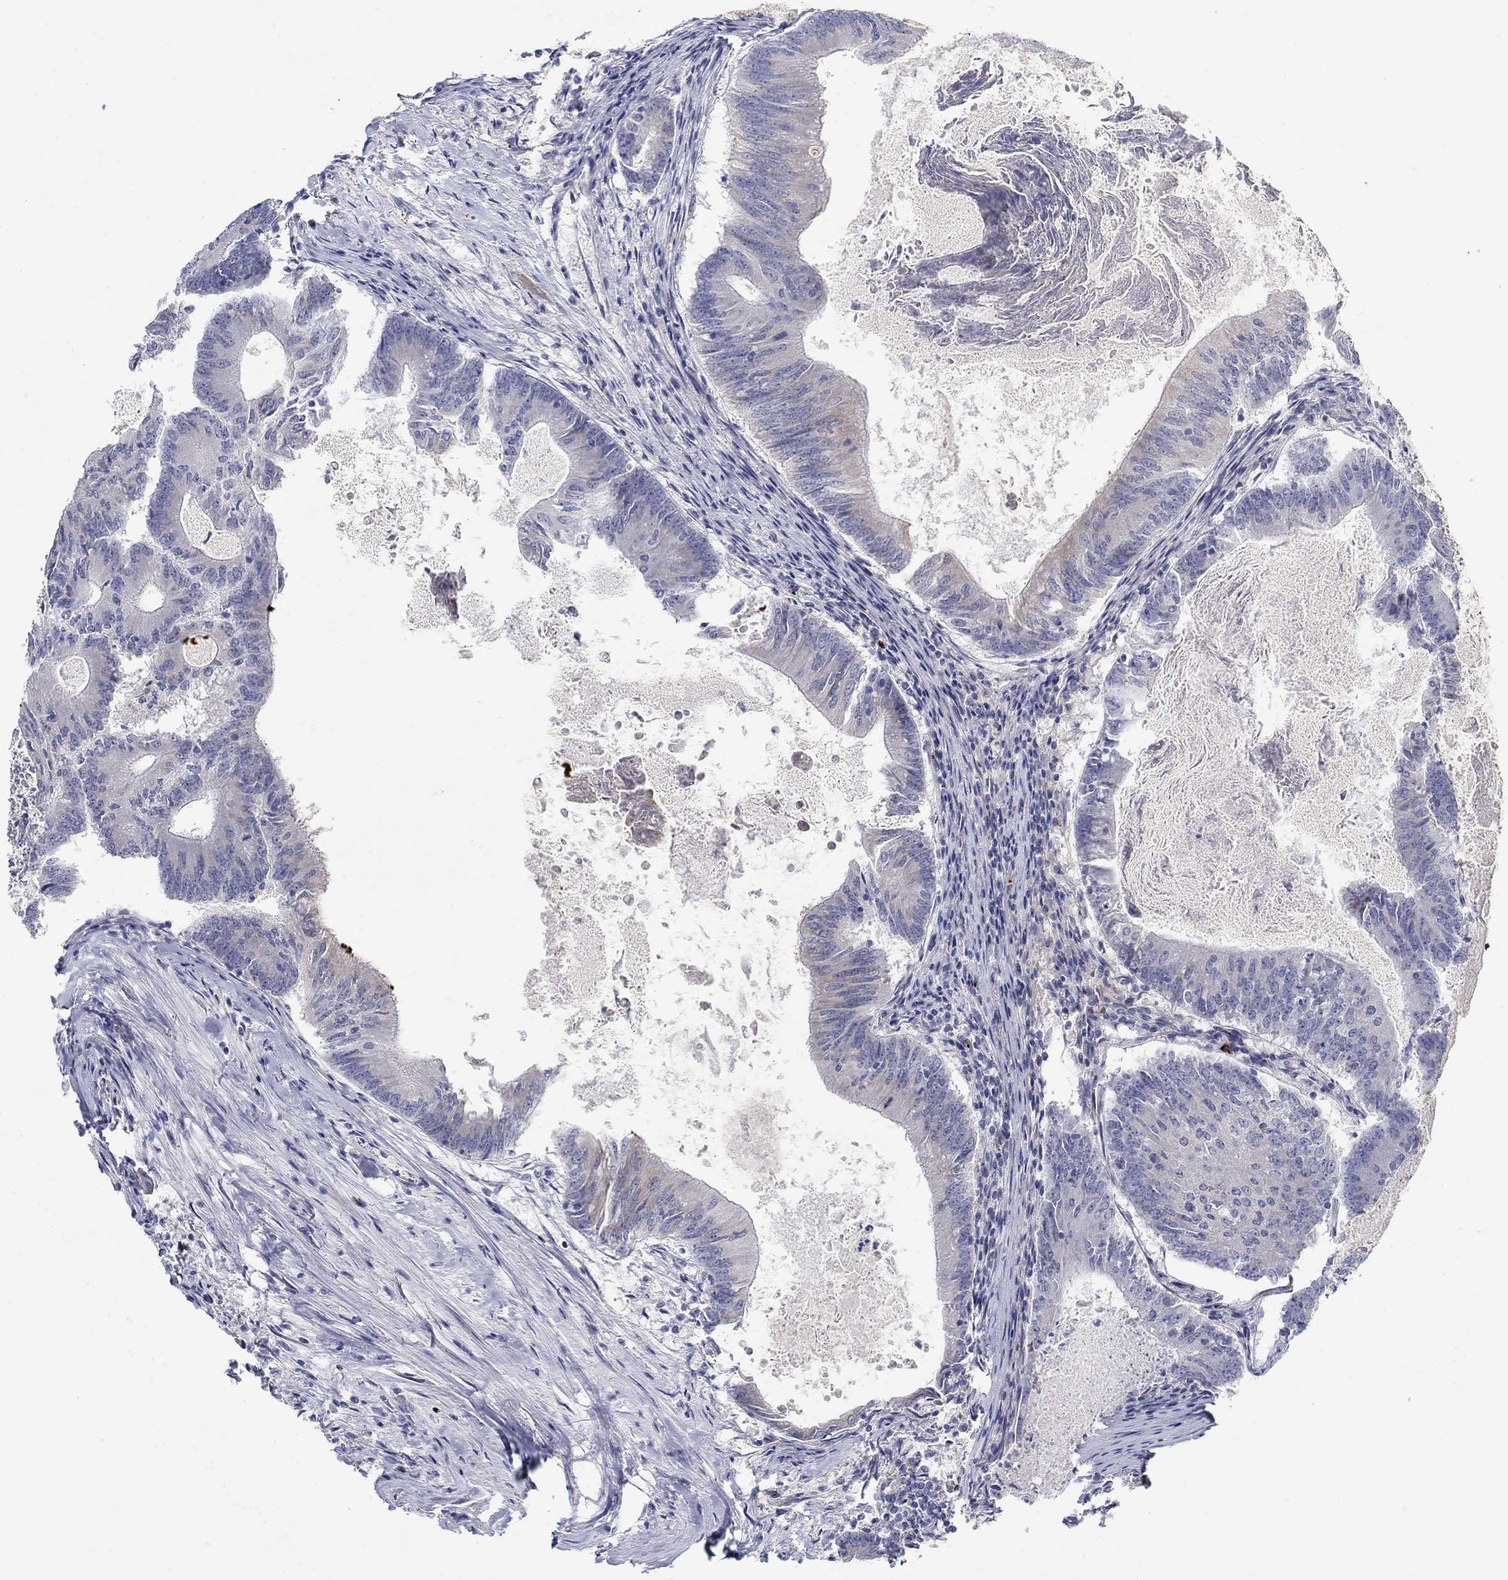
{"staining": {"intensity": "negative", "quantity": "none", "location": "none"}, "tissue": "colorectal cancer", "cell_type": "Tumor cells", "image_type": "cancer", "snomed": [{"axis": "morphology", "description": "Adenocarcinoma, NOS"}, {"axis": "topography", "description": "Colon"}], "caption": "Immunohistochemistry of colorectal adenocarcinoma reveals no staining in tumor cells.", "gene": "ANO7", "patient": {"sex": "female", "age": 70}}